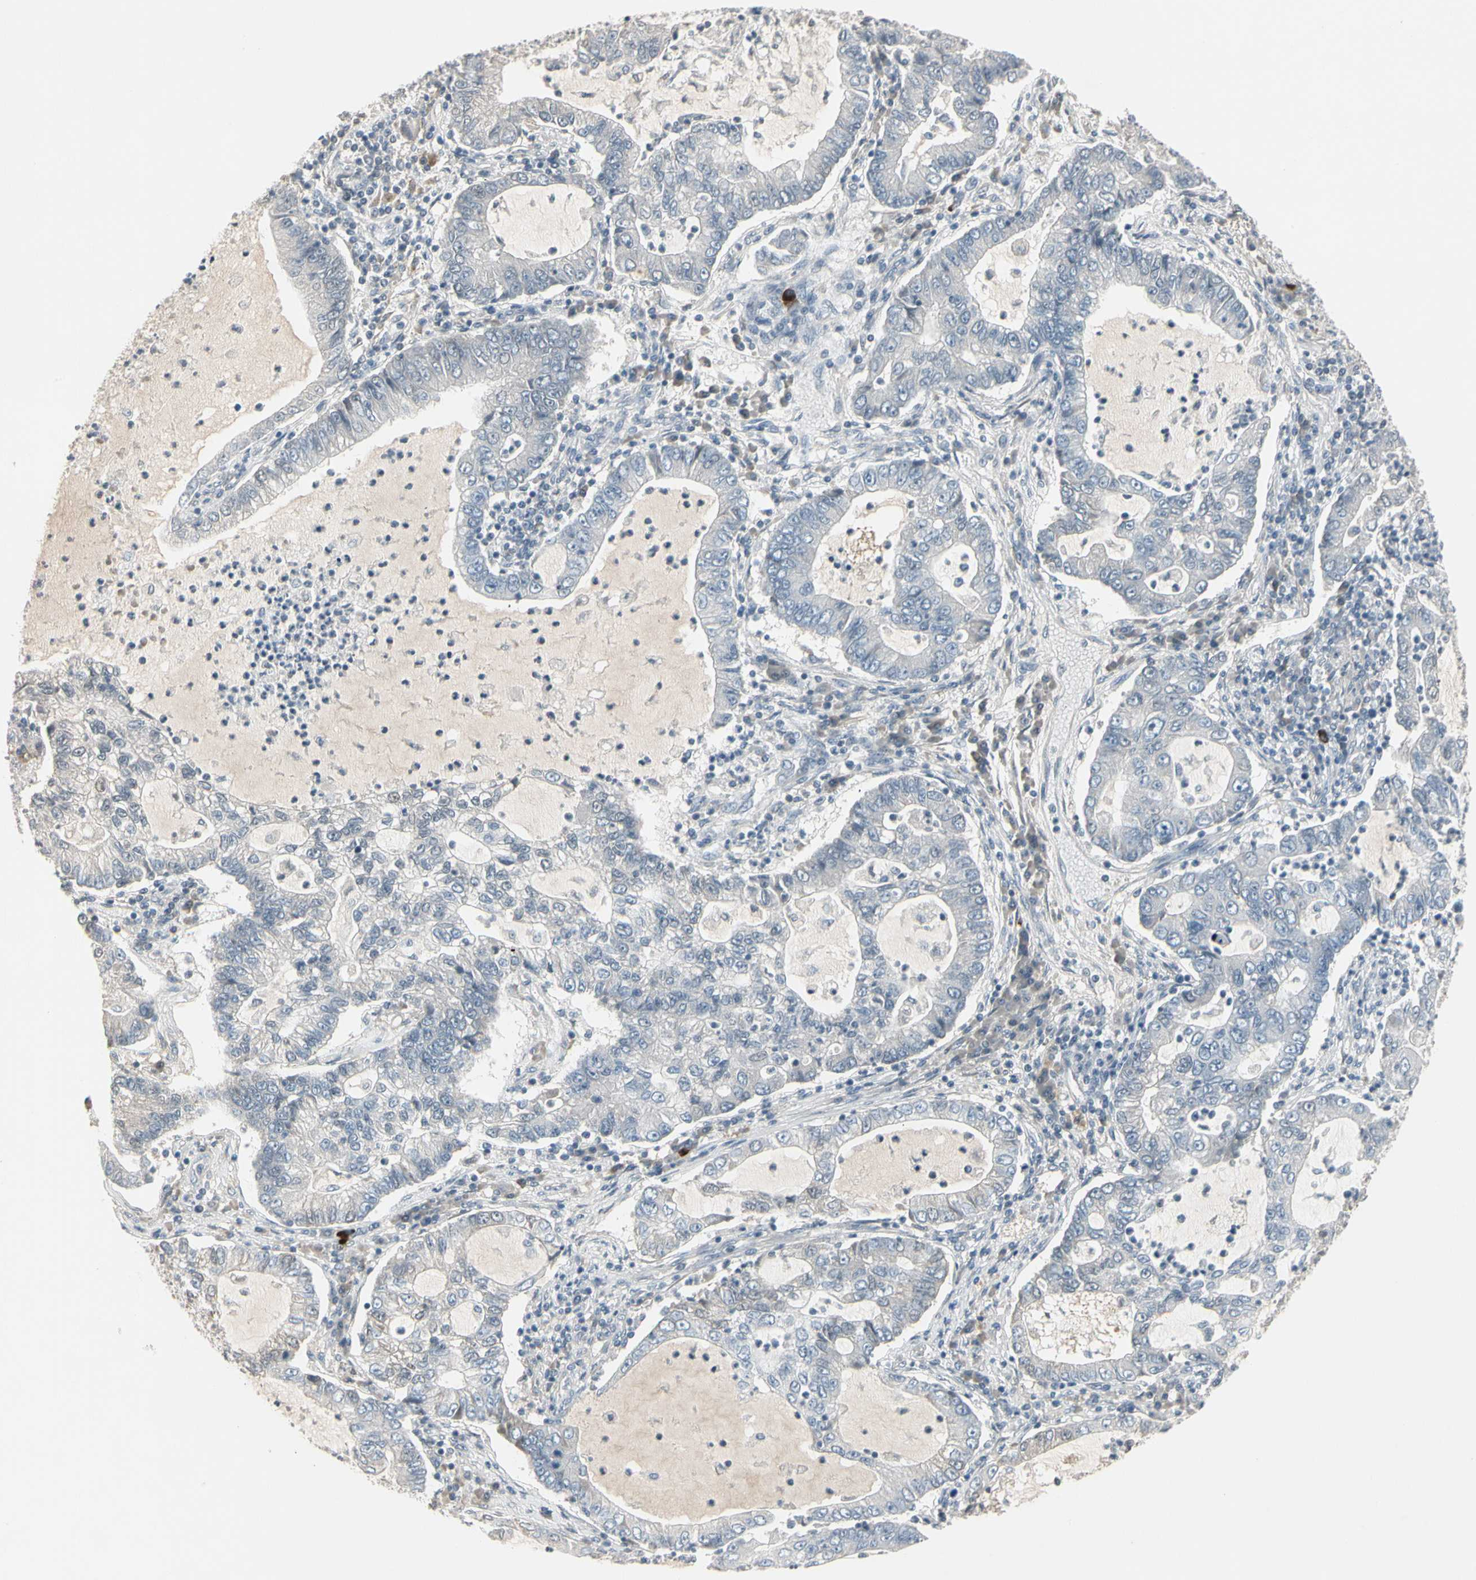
{"staining": {"intensity": "negative", "quantity": "none", "location": "none"}, "tissue": "lung cancer", "cell_type": "Tumor cells", "image_type": "cancer", "snomed": [{"axis": "morphology", "description": "Adenocarcinoma, NOS"}, {"axis": "topography", "description": "Lung"}], "caption": "Micrograph shows no protein expression in tumor cells of lung adenocarcinoma tissue.", "gene": "DMPK", "patient": {"sex": "female", "age": 51}}